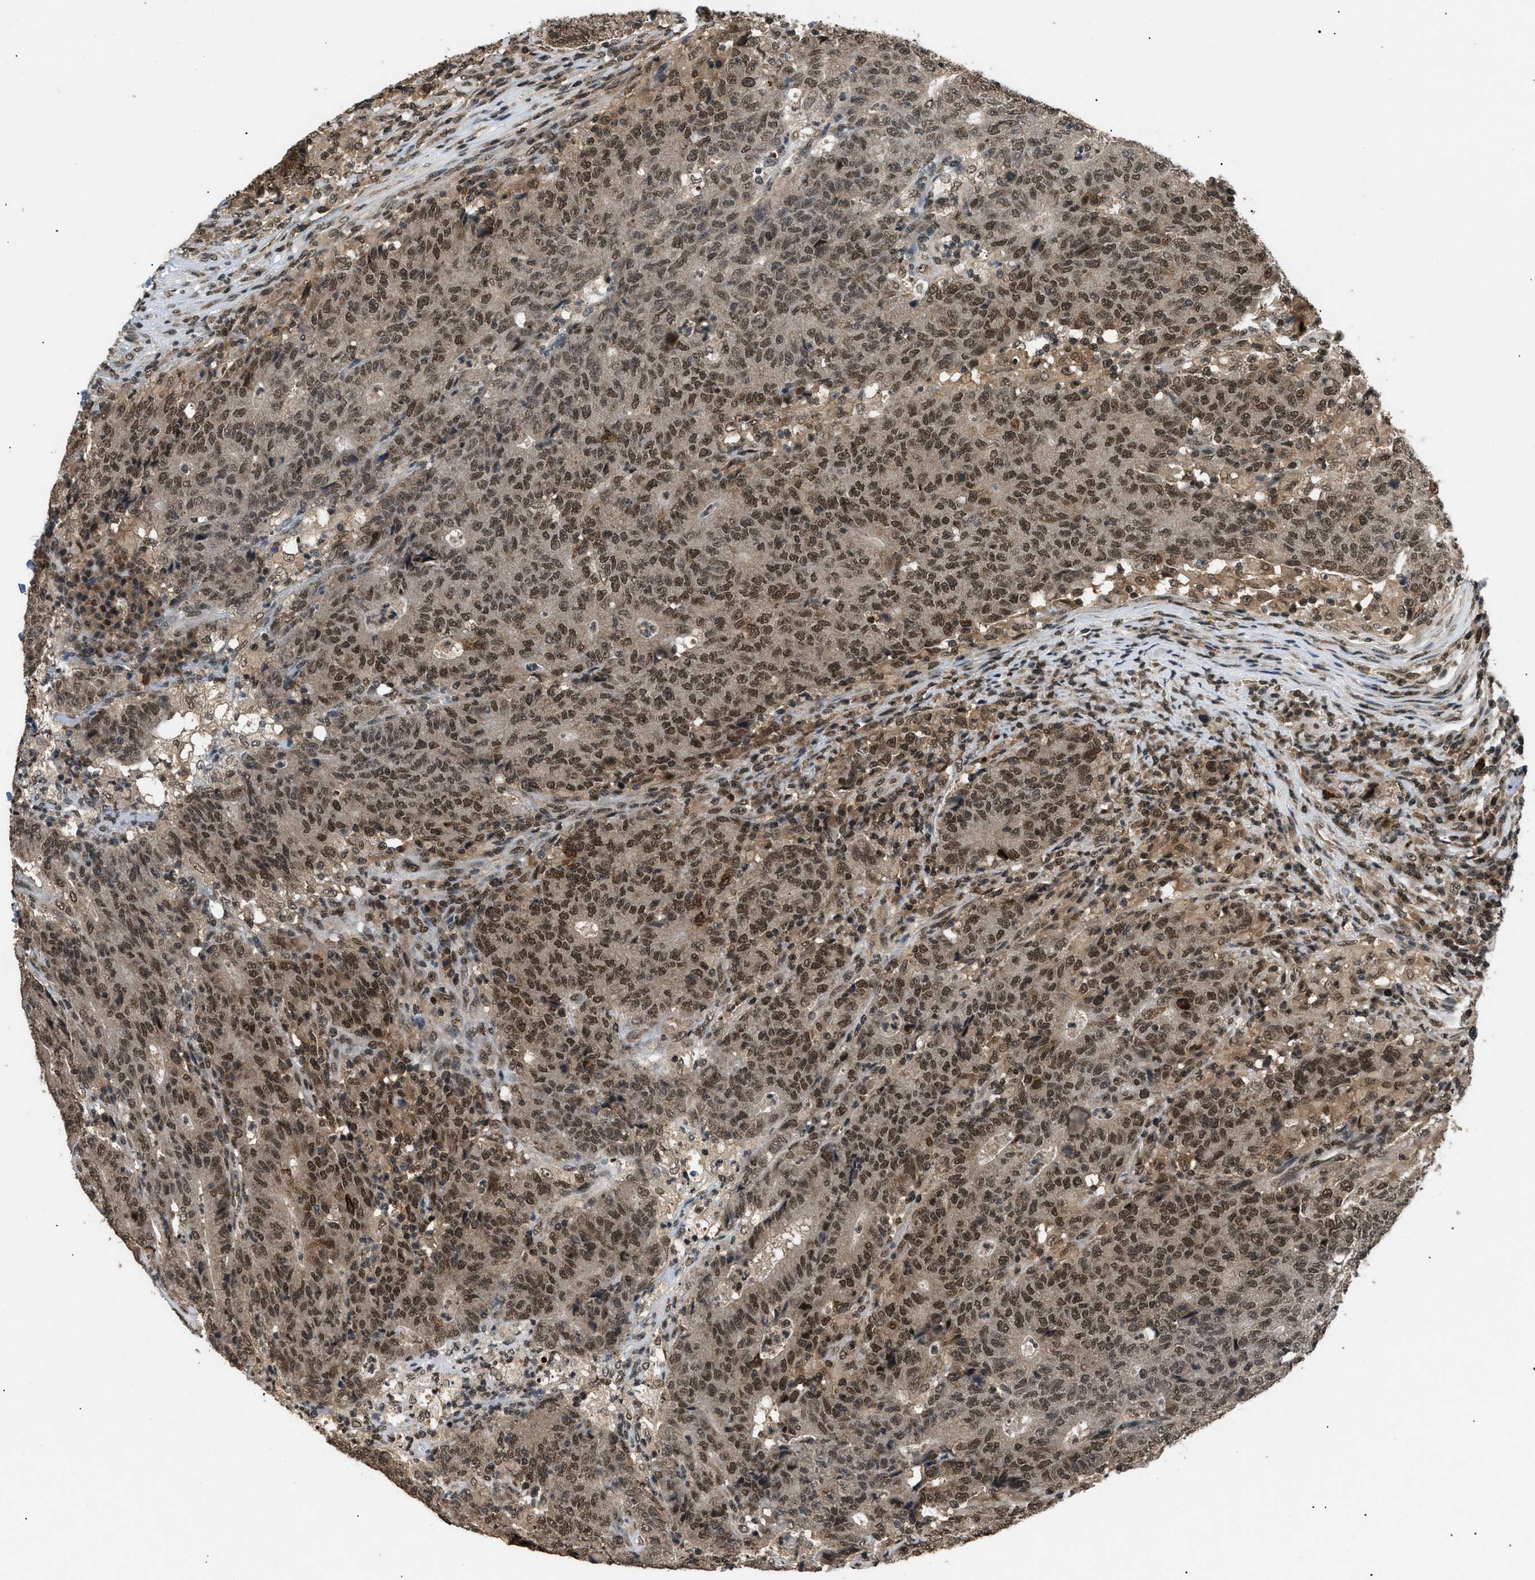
{"staining": {"intensity": "moderate", "quantity": ">75%", "location": "cytoplasmic/membranous,nuclear"}, "tissue": "colorectal cancer", "cell_type": "Tumor cells", "image_type": "cancer", "snomed": [{"axis": "morphology", "description": "Normal tissue, NOS"}, {"axis": "morphology", "description": "Adenocarcinoma, NOS"}, {"axis": "topography", "description": "Colon"}], "caption": "Protein expression analysis of human adenocarcinoma (colorectal) reveals moderate cytoplasmic/membranous and nuclear staining in about >75% of tumor cells.", "gene": "RBM5", "patient": {"sex": "female", "age": 75}}